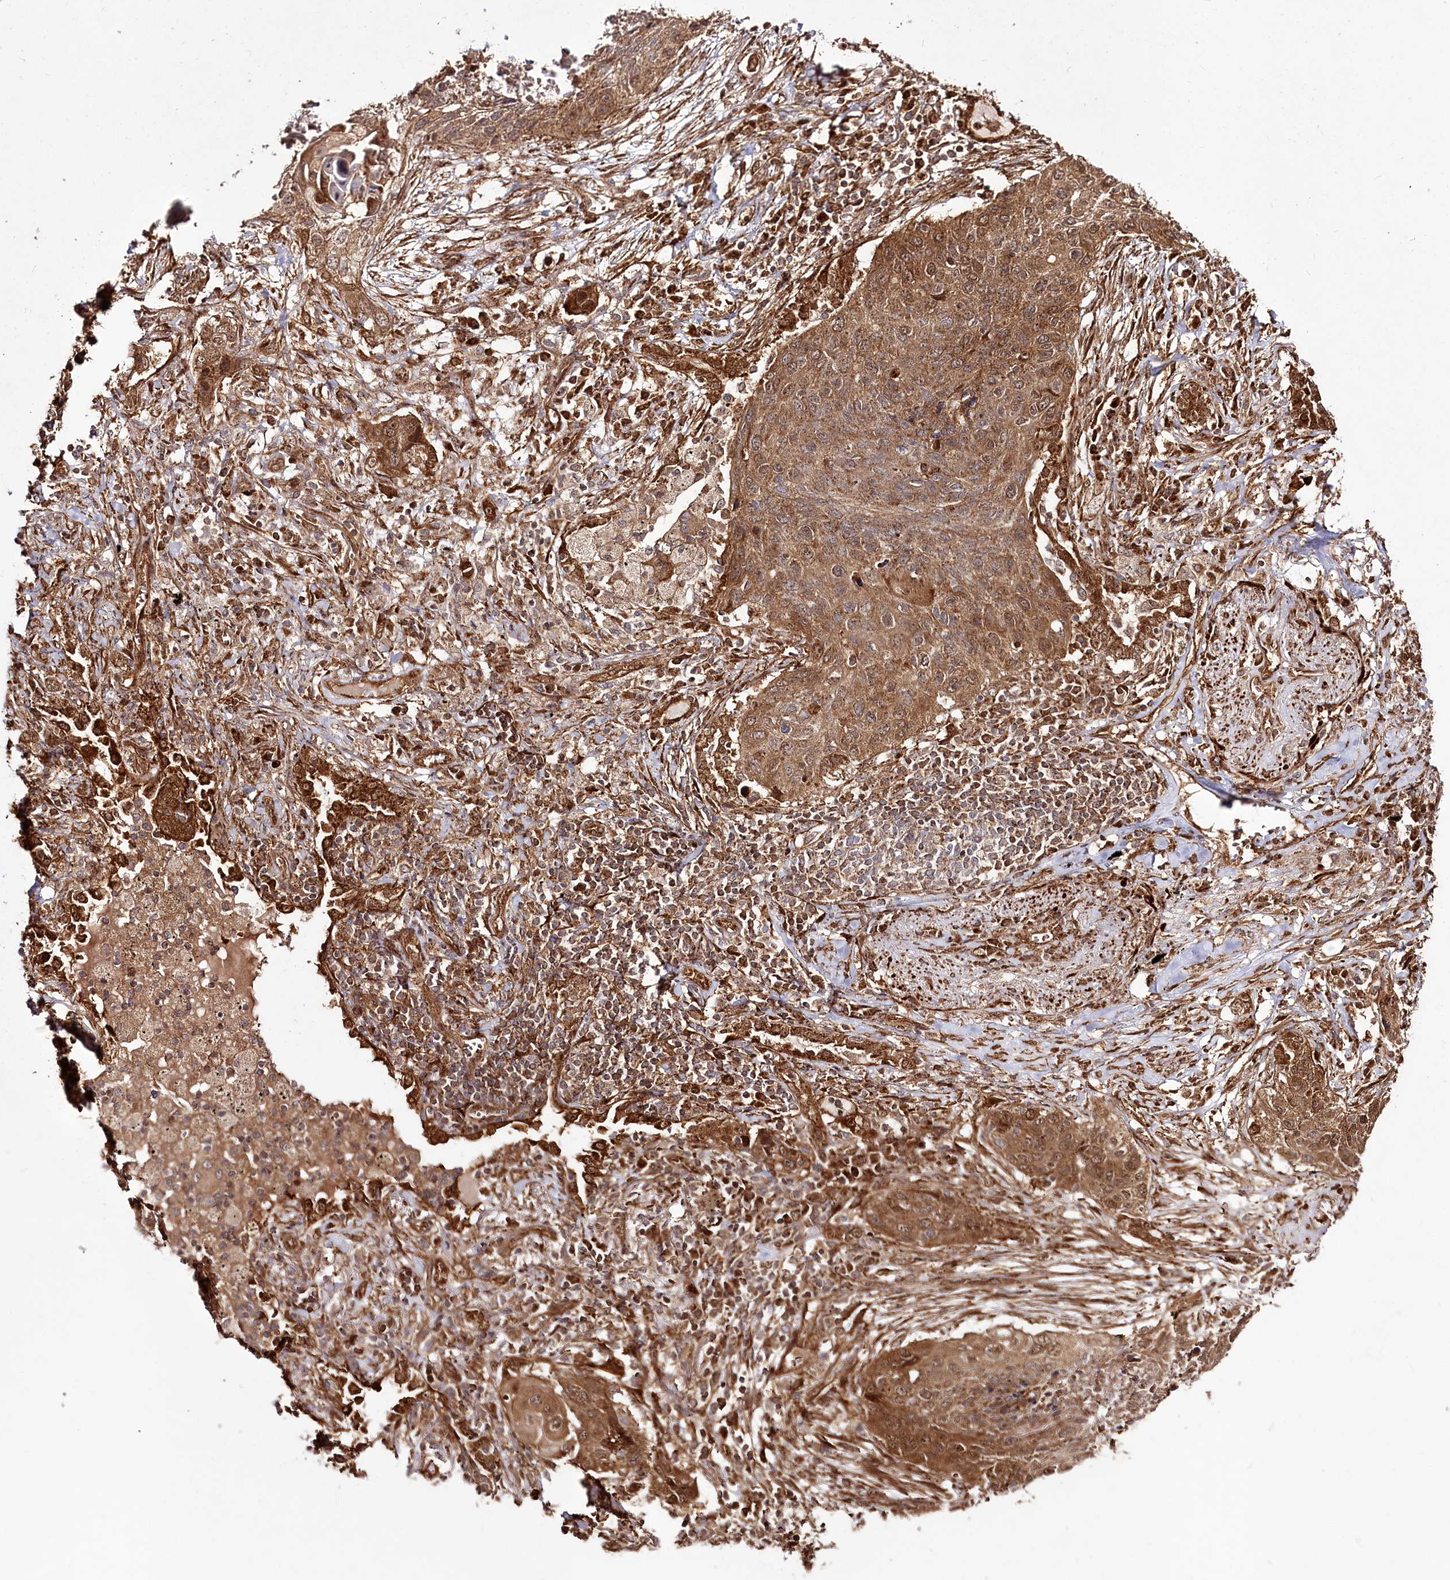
{"staining": {"intensity": "moderate", "quantity": ">75%", "location": "cytoplasmic/membranous"}, "tissue": "lung cancer", "cell_type": "Tumor cells", "image_type": "cancer", "snomed": [{"axis": "morphology", "description": "Squamous cell carcinoma, NOS"}, {"axis": "topography", "description": "Lung"}], "caption": "Immunohistochemistry photomicrograph of neoplastic tissue: lung squamous cell carcinoma stained using immunohistochemistry exhibits medium levels of moderate protein expression localized specifically in the cytoplasmic/membranous of tumor cells, appearing as a cytoplasmic/membranous brown color.", "gene": "REXO2", "patient": {"sex": "female", "age": 63}}